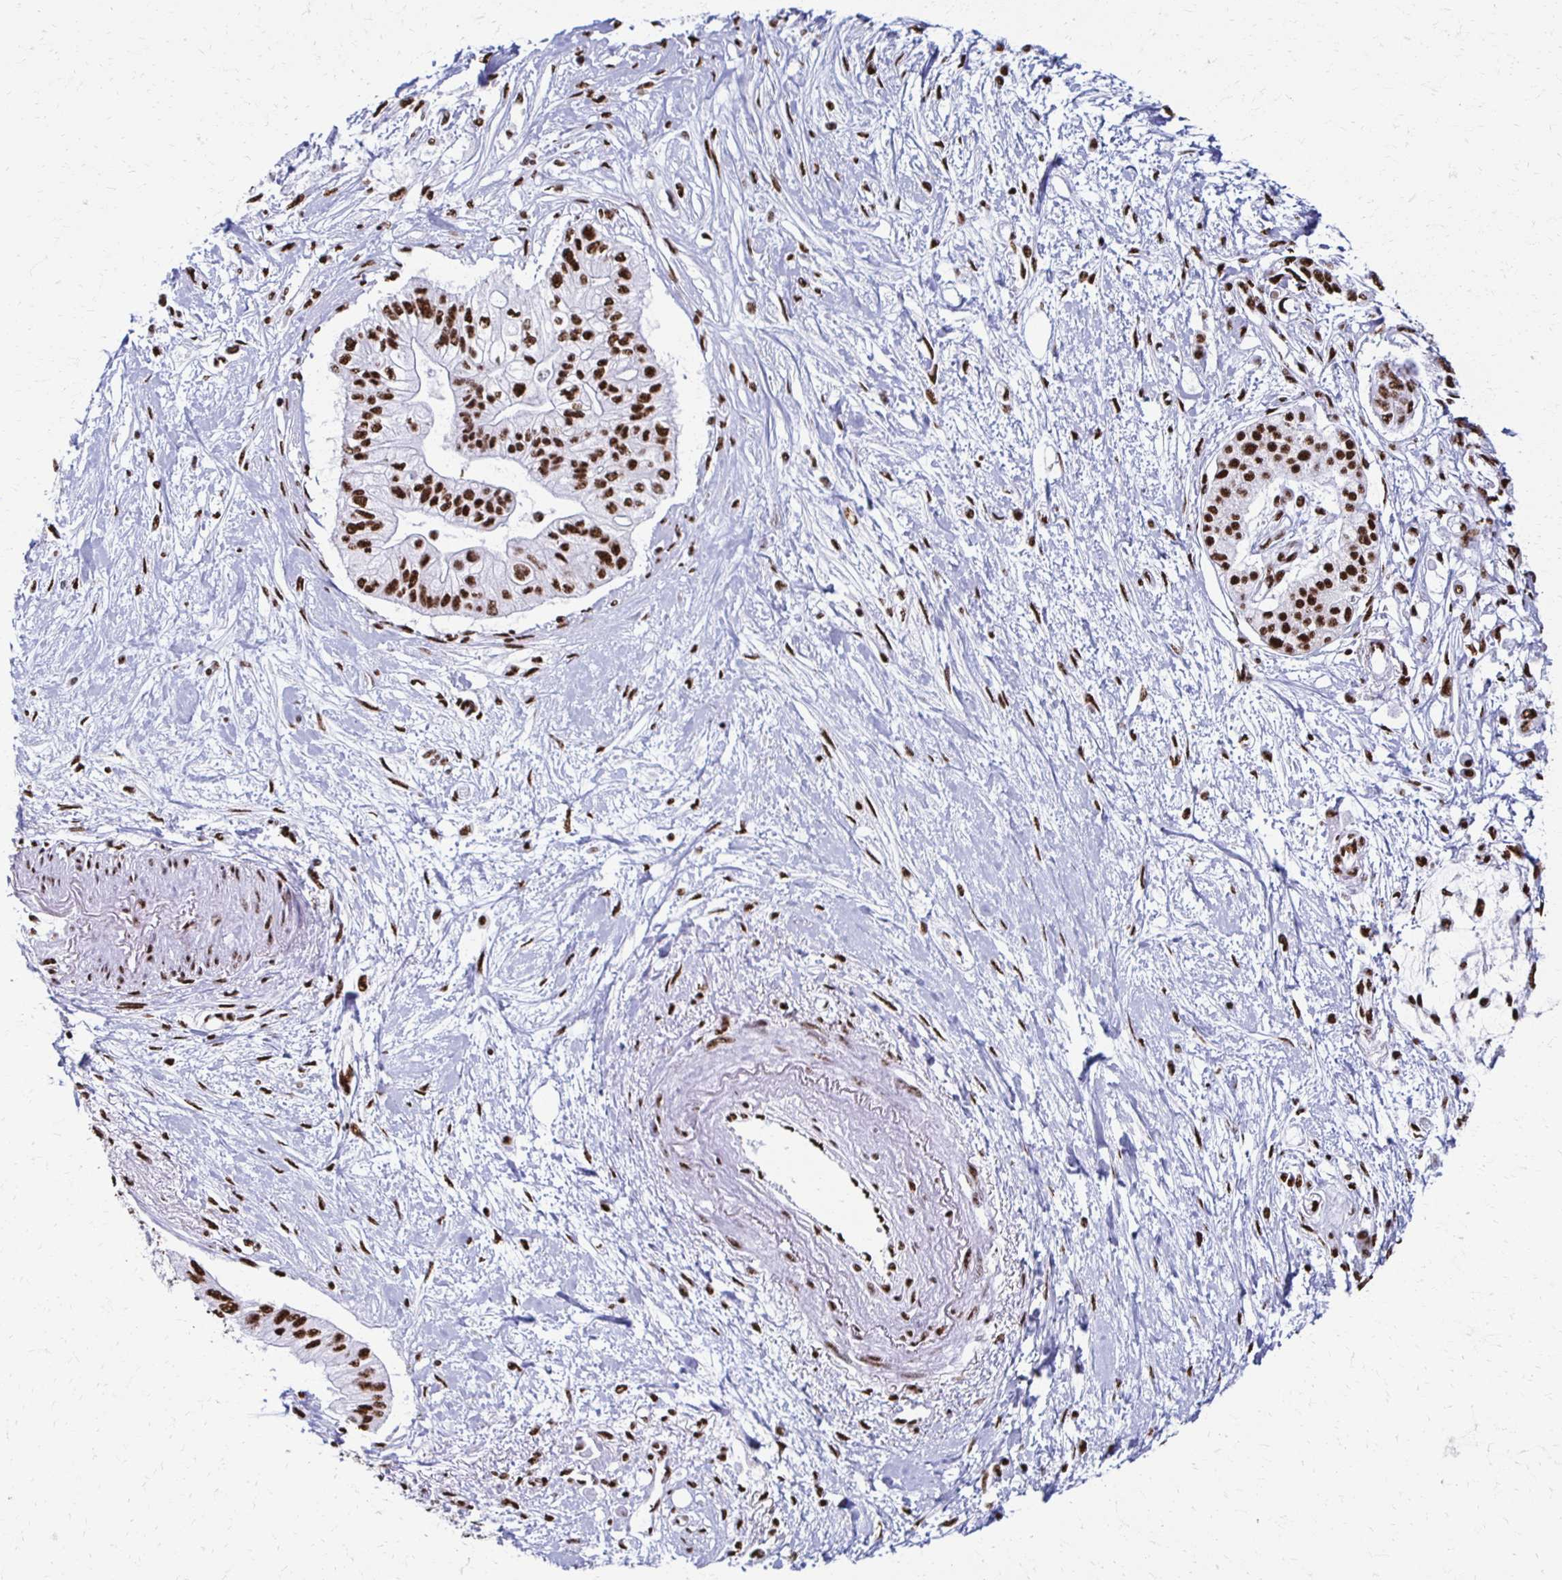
{"staining": {"intensity": "strong", "quantity": ">75%", "location": "nuclear"}, "tissue": "pancreatic cancer", "cell_type": "Tumor cells", "image_type": "cancer", "snomed": [{"axis": "morphology", "description": "Adenocarcinoma, NOS"}, {"axis": "topography", "description": "Pancreas"}], "caption": "Immunohistochemistry (IHC) (DAB) staining of human pancreatic adenocarcinoma demonstrates strong nuclear protein positivity in about >75% of tumor cells.", "gene": "NONO", "patient": {"sex": "female", "age": 77}}